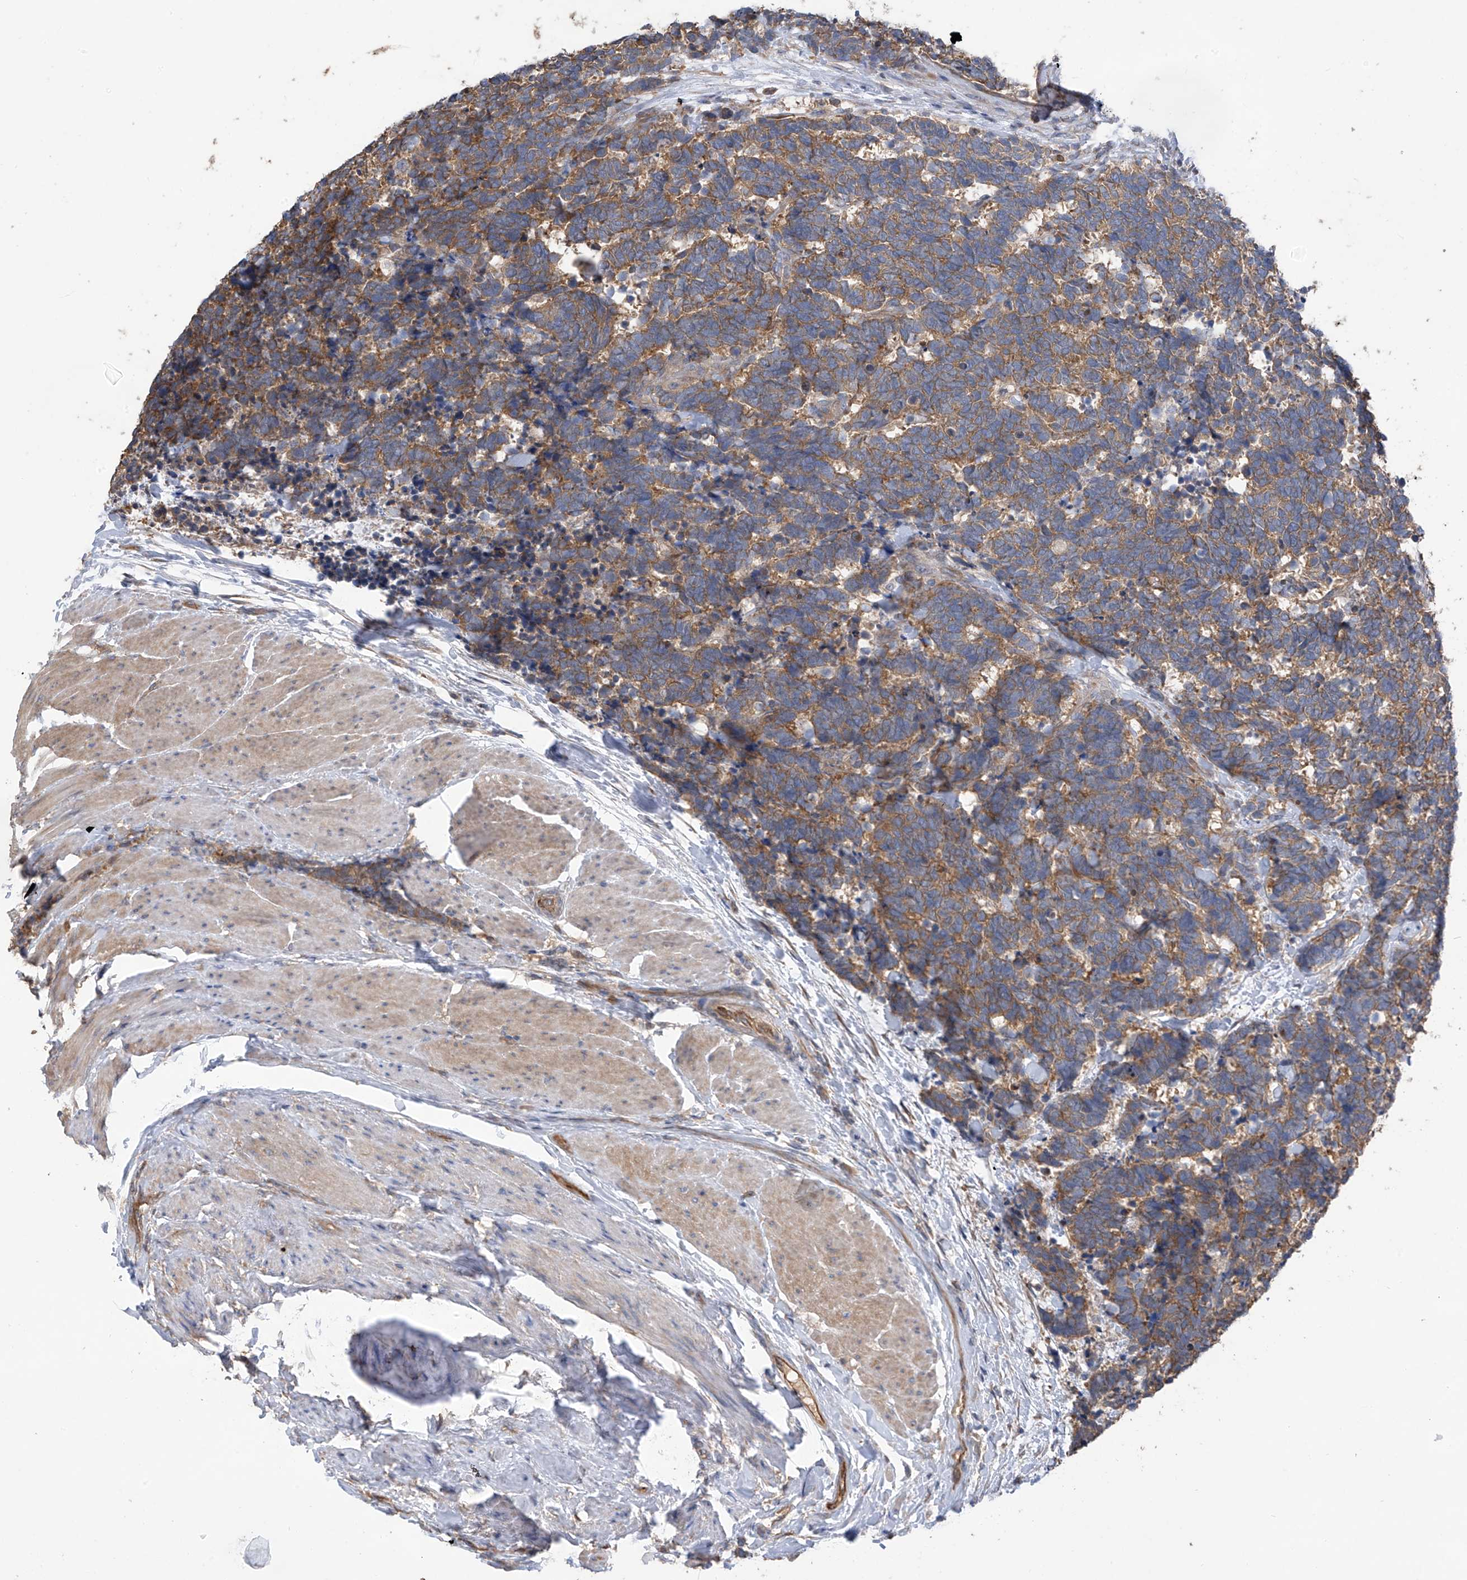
{"staining": {"intensity": "moderate", "quantity": ">75%", "location": "cytoplasmic/membranous"}, "tissue": "carcinoid", "cell_type": "Tumor cells", "image_type": "cancer", "snomed": [{"axis": "morphology", "description": "Carcinoma, NOS"}, {"axis": "morphology", "description": "Carcinoid, malignant, NOS"}, {"axis": "topography", "description": "Urinary bladder"}], "caption": "IHC (DAB) staining of carcinoid exhibits moderate cytoplasmic/membranous protein staining in about >75% of tumor cells.", "gene": "PHACTR4", "patient": {"sex": "male", "age": 57}}